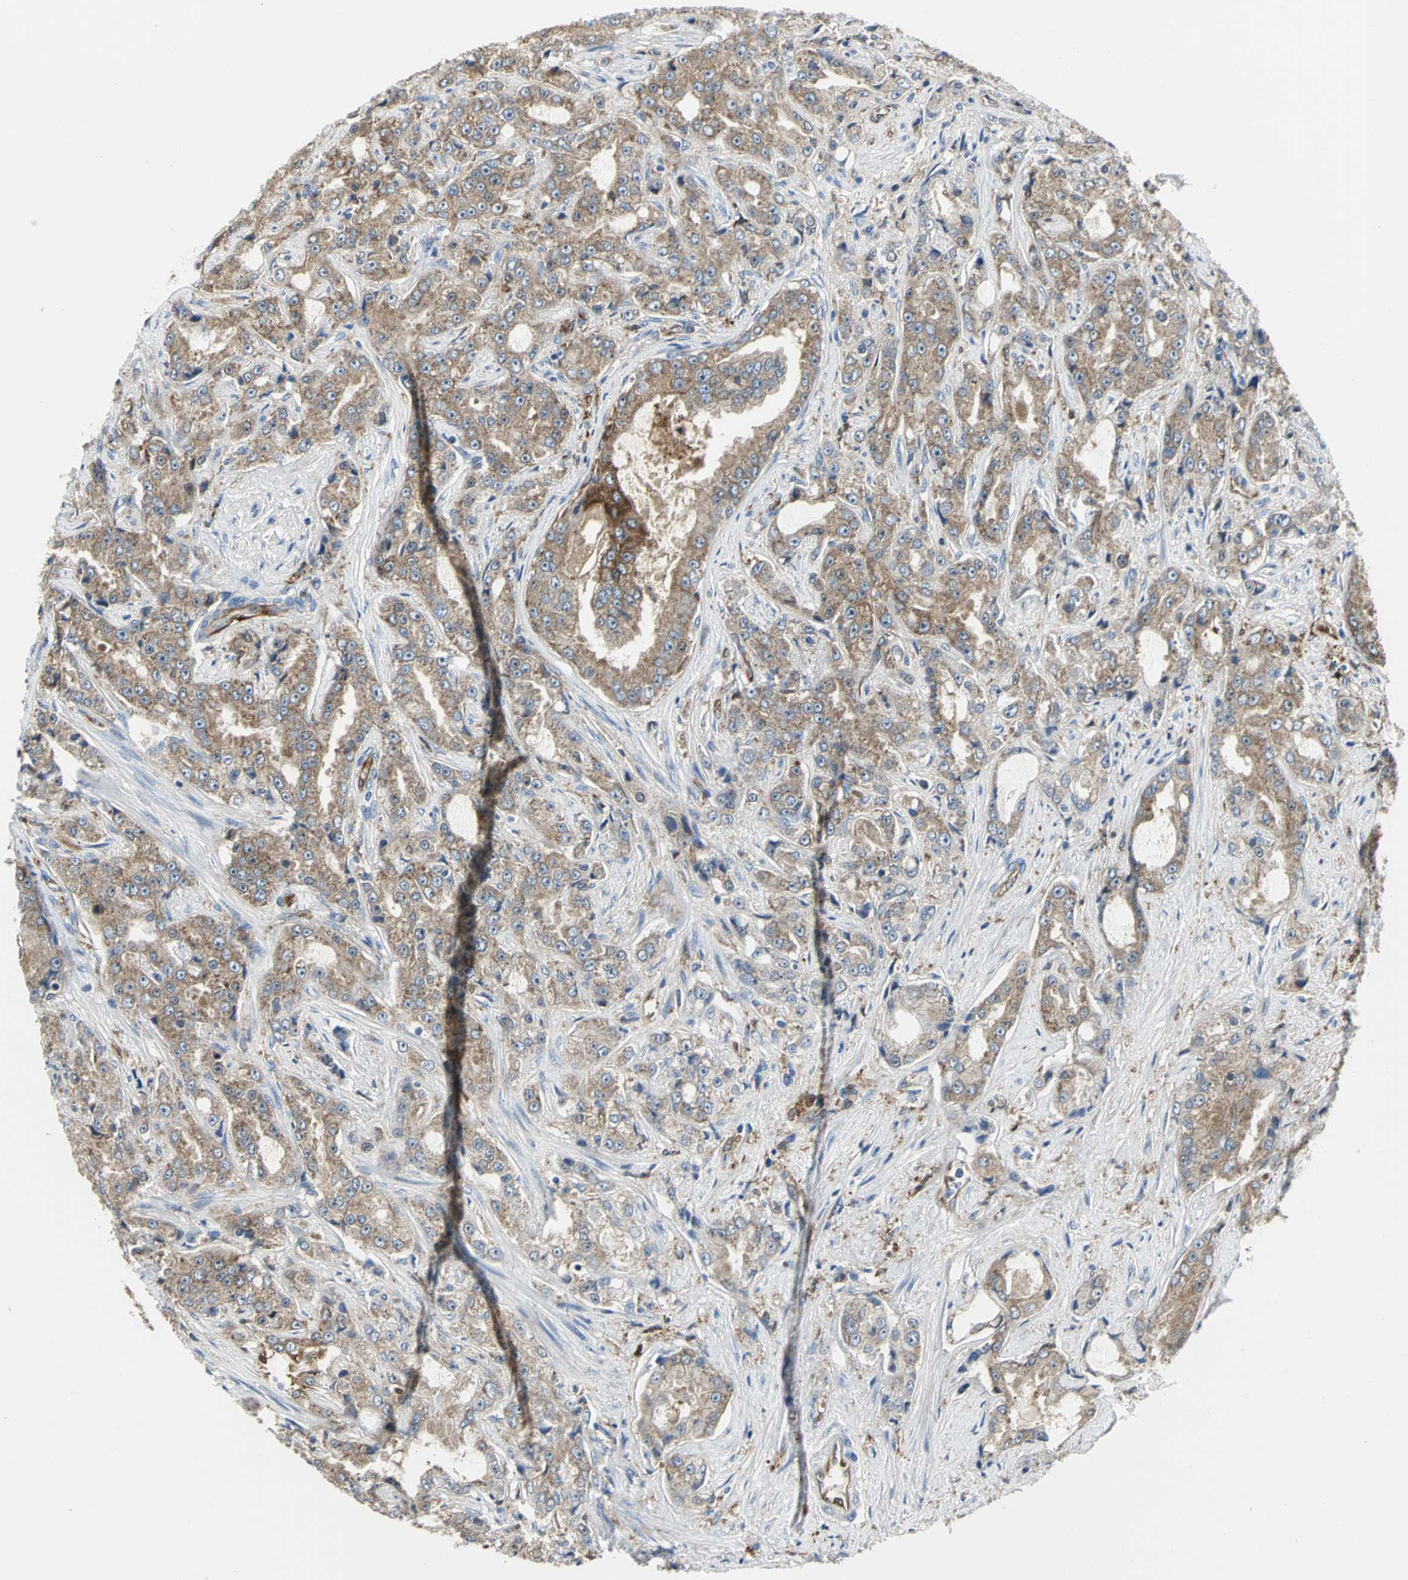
{"staining": {"intensity": "moderate", "quantity": ">75%", "location": "cytoplasmic/membranous"}, "tissue": "prostate cancer", "cell_type": "Tumor cells", "image_type": "cancer", "snomed": [{"axis": "morphology", "description": "Adenocarcinoma, High grade"}, {"axis": "topography", "description": "Prostate"}], "caption": "A brown stain labels moderate cytoplasmic/membranous expression of a protein in human prostate cancer tumor cells.", "gene": "CHRNB1", "patient": {"sex": "male", "age": 73}}